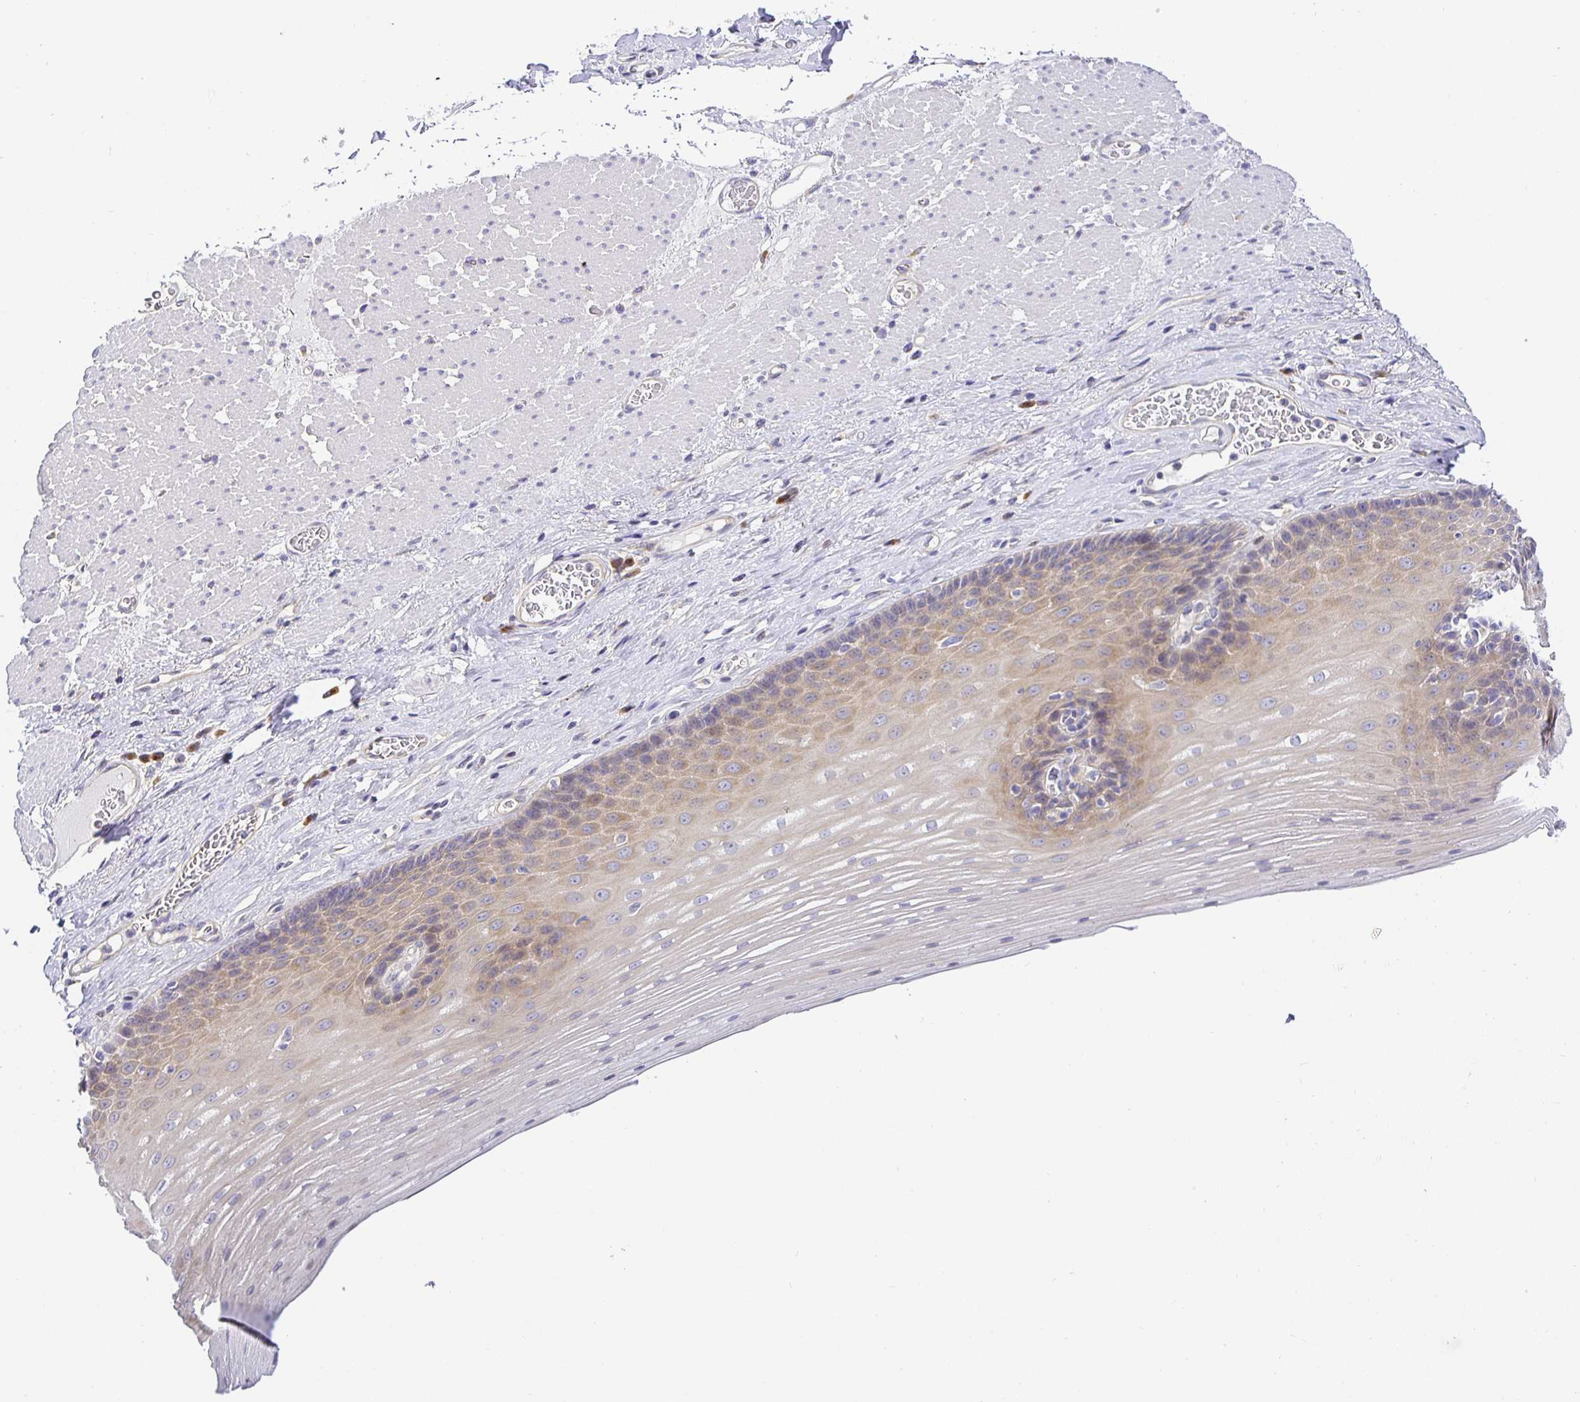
{"staining": {"intensity": "weak", "quantity": "25%-75%", "location": "cytoplasmic/membranous"}, "tissue": "esophagus", "cell_type": "Squamous epithelial cells", "image_type": "normal", "snomed": [{"axis": "morphology", "description": "Normal tissue, NOS"}, {"axis": "topography", "description": "Esophagus"}], "caption": "An immunohistochemistry (IHC) micrograph of unremarkable tissue is shown. Protein staining in brown shows weak cytoplasmic/membranous positivity in esophagus within squamous epithelial cells. The protein is shown in brown color, while the nuclei are stained blue.", "gene": "OPALIN", "patient": {"sex": "male", "age": 62}}